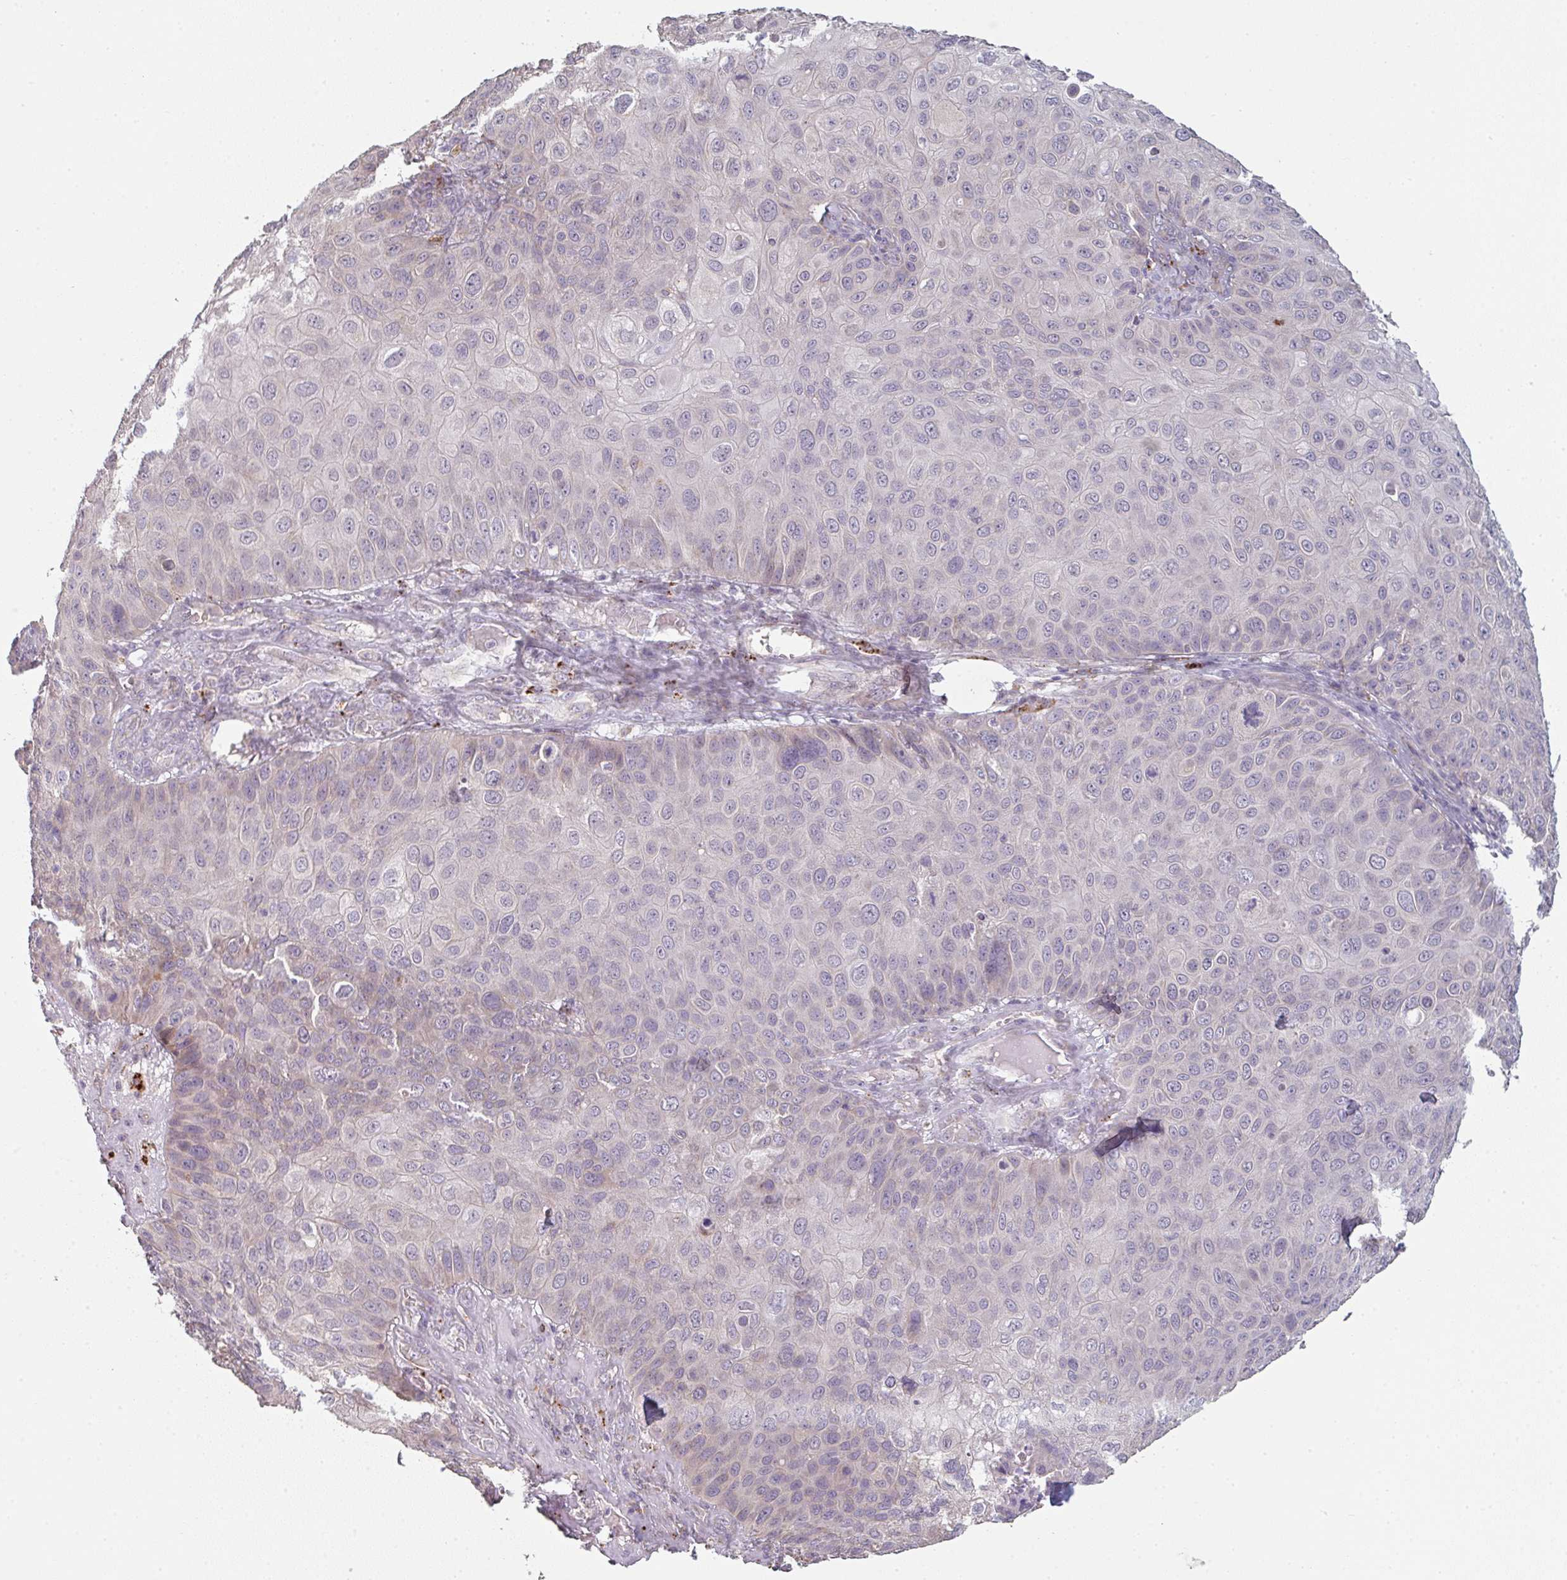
{"staining": {"intensity": "negative", "quantity": "none", "location": "none"}, "tissue": "skin cancer", "cell_type": "Tumor cells", "image_type": "cancer", "snomed": [{"axis": "morphology", "description": "Squamous cell carcinoma, NOS"}, {"axis": "topography", "description": "Skin"}], "caption": "A micrograph of human squamous cell carcinoma (skin) is negative for staining in tumor cells.", "gene": "TMEM237", "patient": {"sex": "male", "age": 87}}